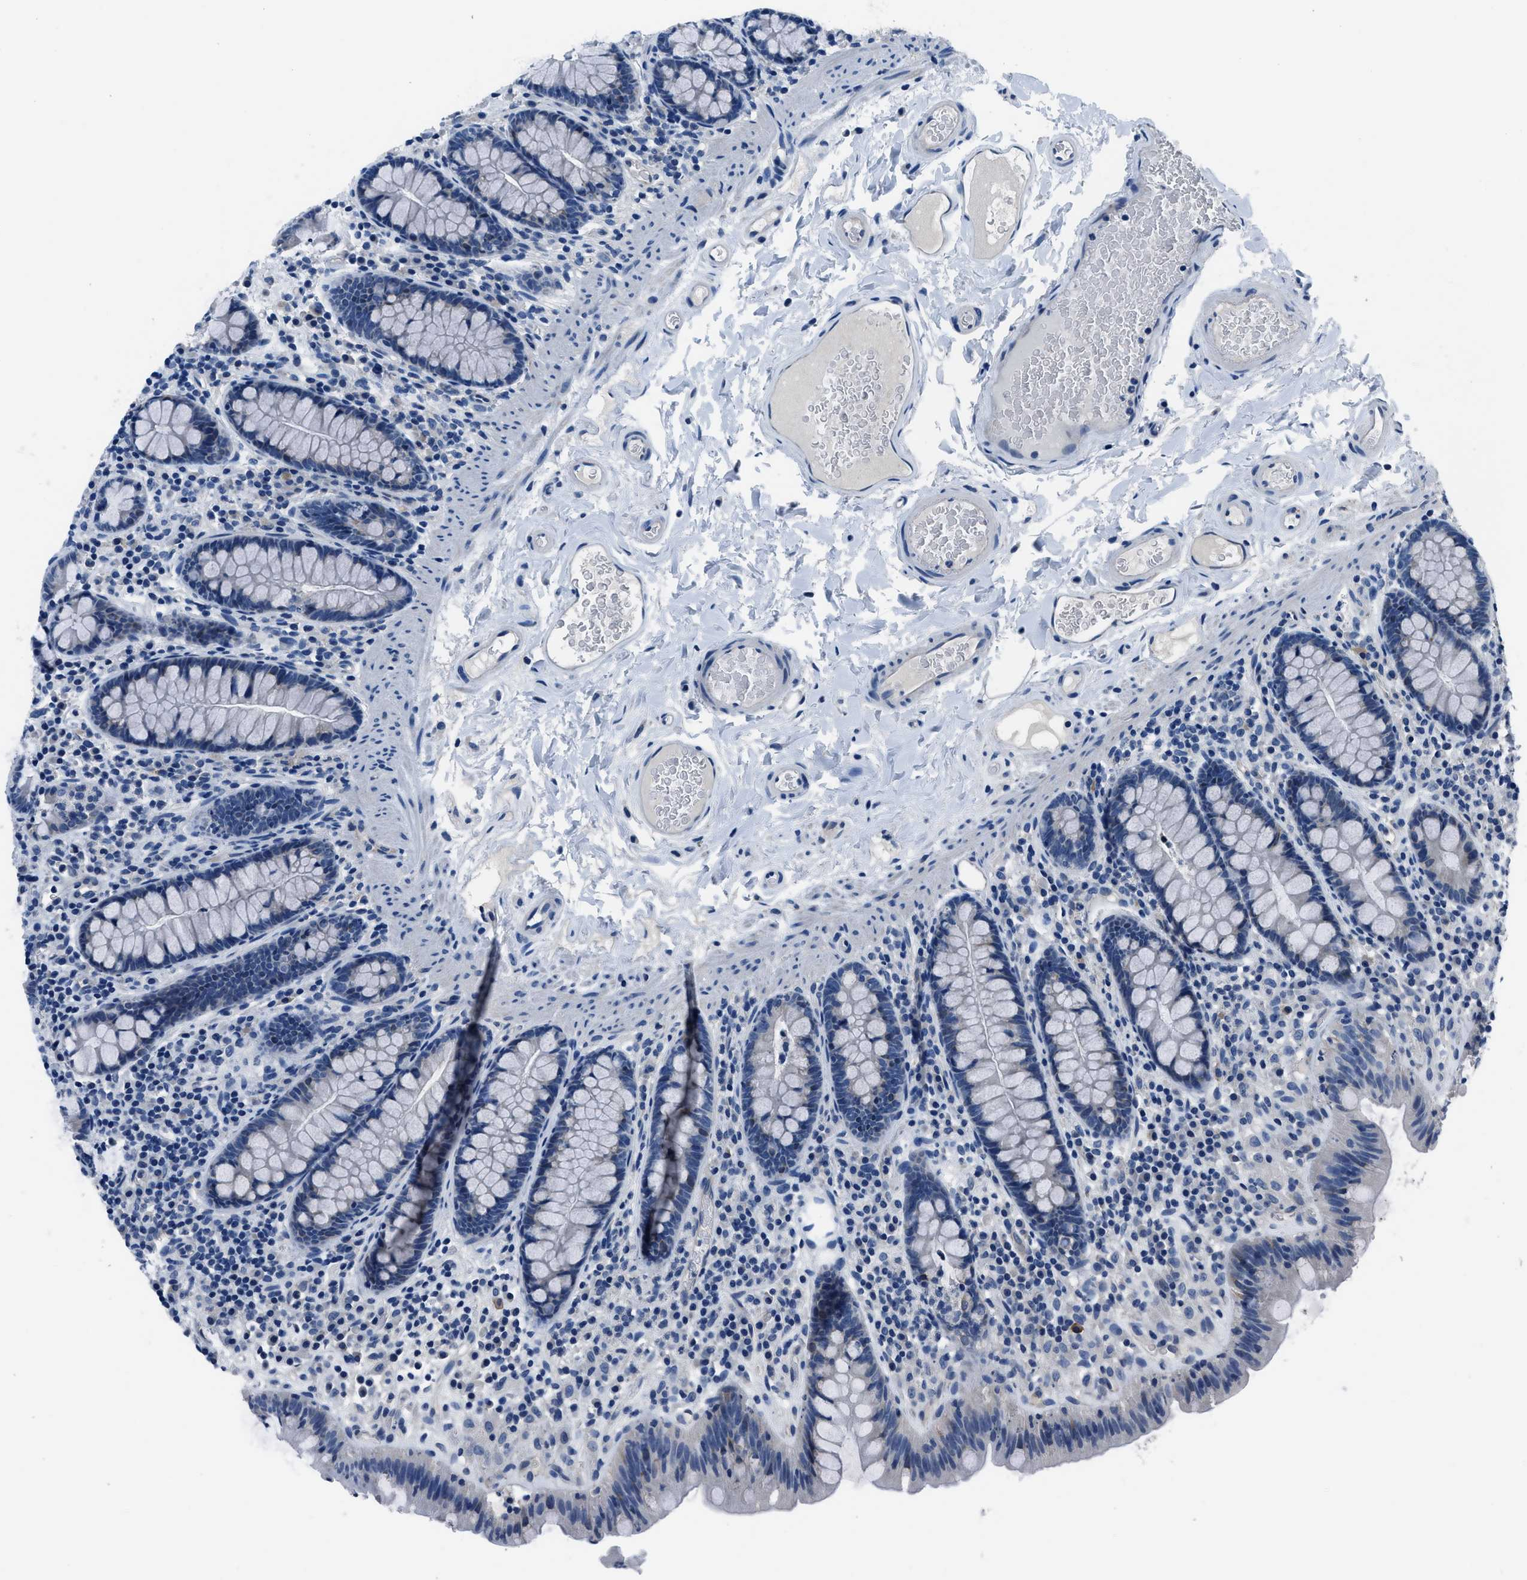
{"staining": {"intensity": "negative", "quantity": "none", "location": "none"}, "tissue": "colon", "cell_type": "Endothelial cells", "image_type": "normal", "snomed": [{"axis": "morphology", "description": "Normal tissue, NOS"}, {"axis": "topography", "description": "Colon"}], "caption": "High power microscopy histopathology image of an IHC photomicrograph of unremarkable colon, revealing no significant expression in endothelial cells.", "gene": "GJA3", "patient": {"sex": "female", "age": 80}}